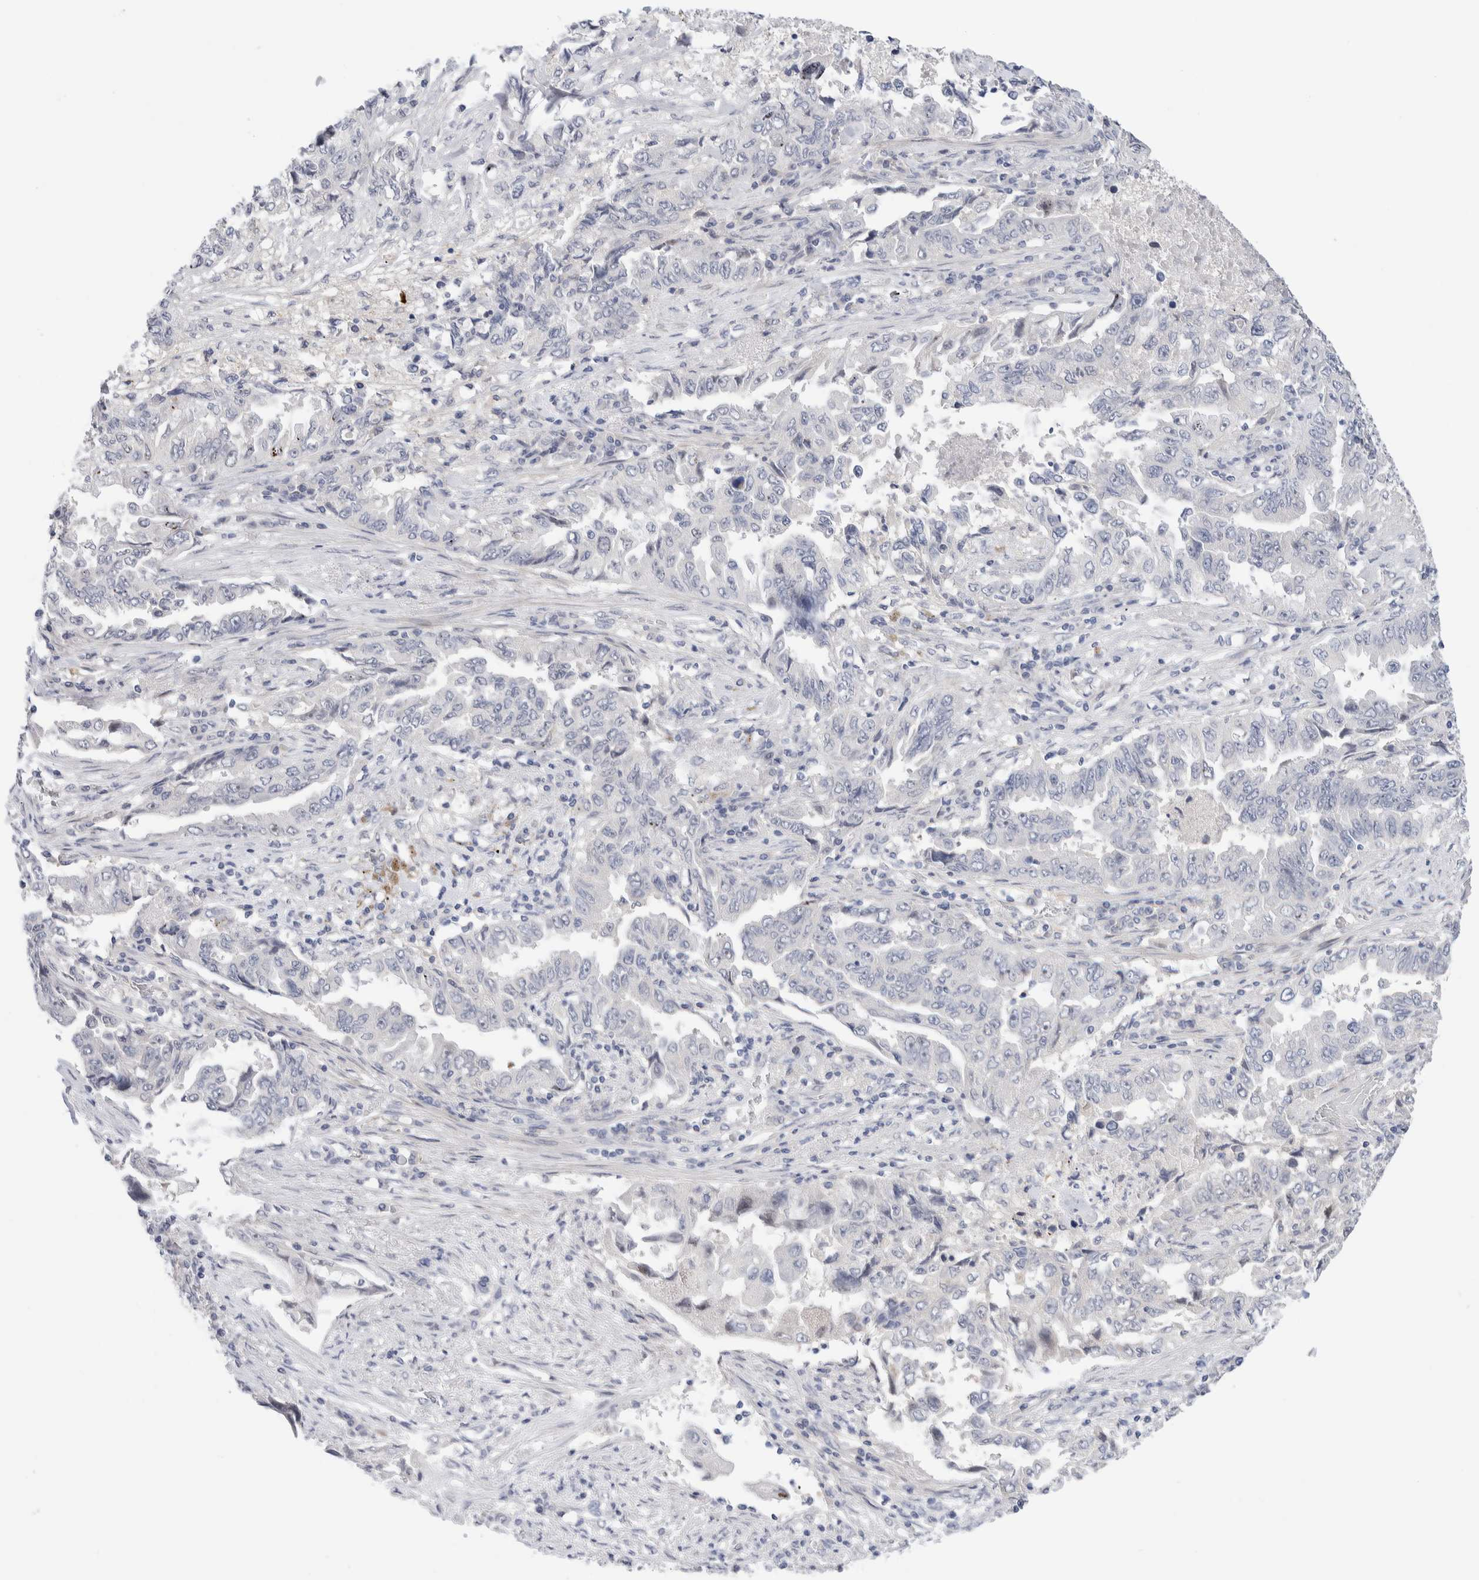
{"staining": {"intensity": "negative", "quantity": "none", "location": "none"}, "tissue": "lung cancer", "cell_type": "Tumor cells", "image_type": "cancer", "snomed": [{"axis": "morphology", "description": "Adenocarcinoma, NOS"}, {"axis": "topography", "description": "Lung"}], "caption": "Lung cancer was stained to show a protein in brown. There is no significant positivity in tumor cells.", "gene": "DNAJB6", "patient": {"sex": "female", "age": 51}}